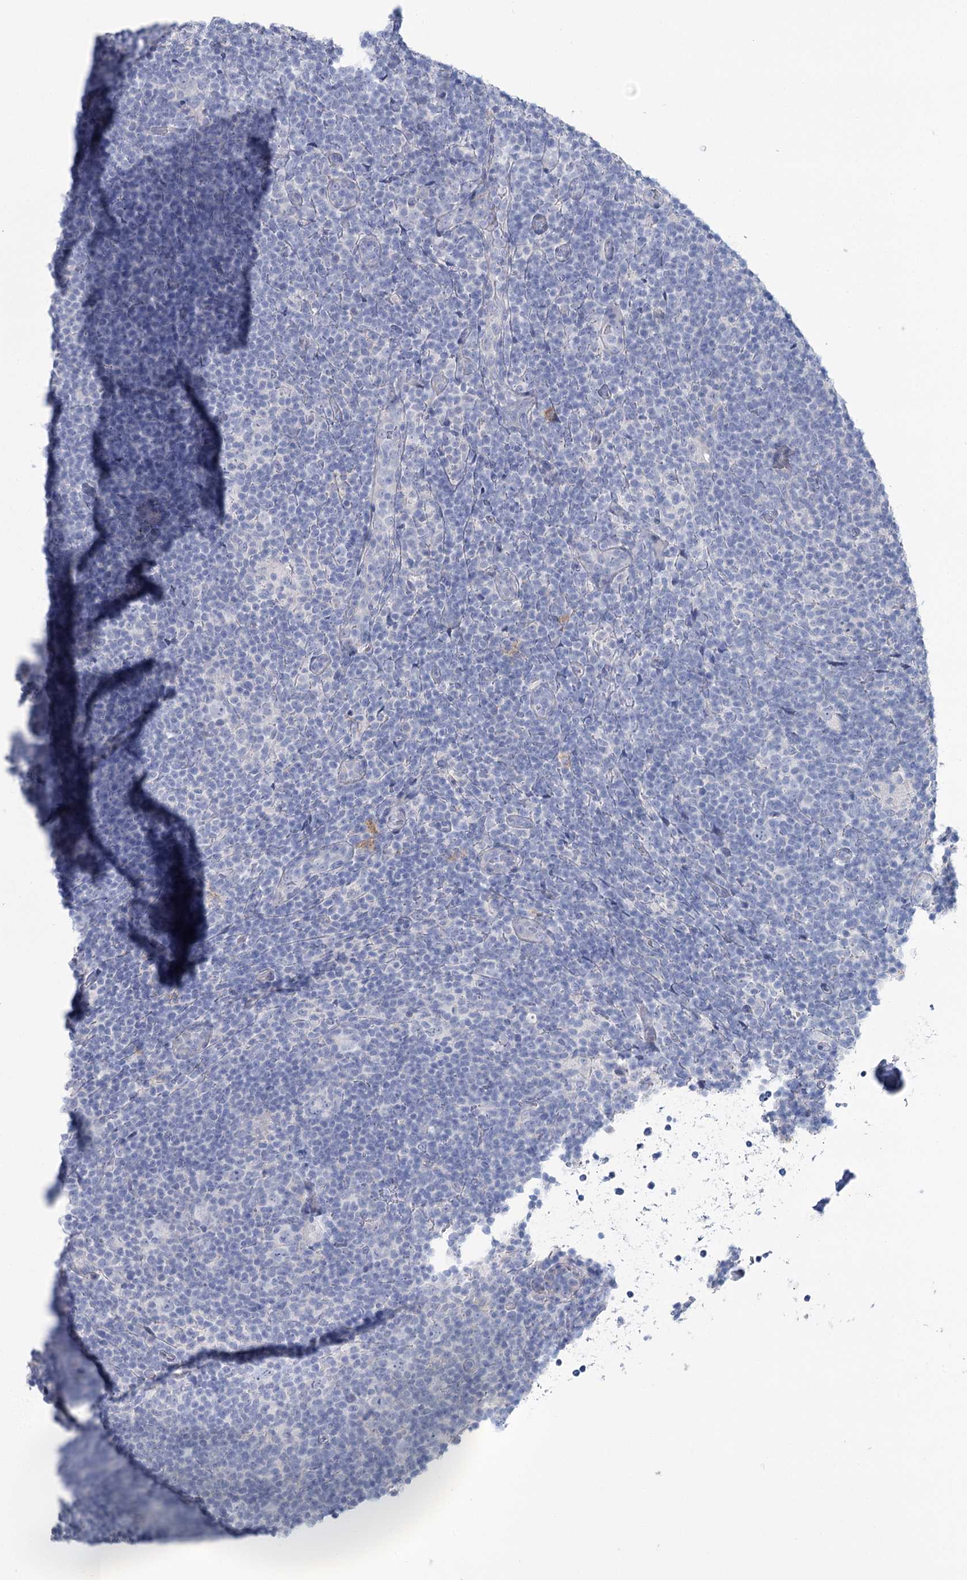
{"staining": {"intensity": "negative", "quantity": "none", "location": "none"}, "tissue": "lymphoma", "cell_type": "Tumor cells", "image_type": "cancer", "snomed": [{"axis": "morphology", "description": "Hodgkin's disease, NOS"}, {"axis": "topography", "description": "Lymph node"}], "caption": "This is a image of immunohistochemistry staining of lymphoma, which shows no expression in tumor cells. (DAB (3,3'-diaminobenzidine) immunohistochemistry (IHC), high magnification).", "gene": "CCDC88A", "patient": {"sex": "female", "age": 57}}